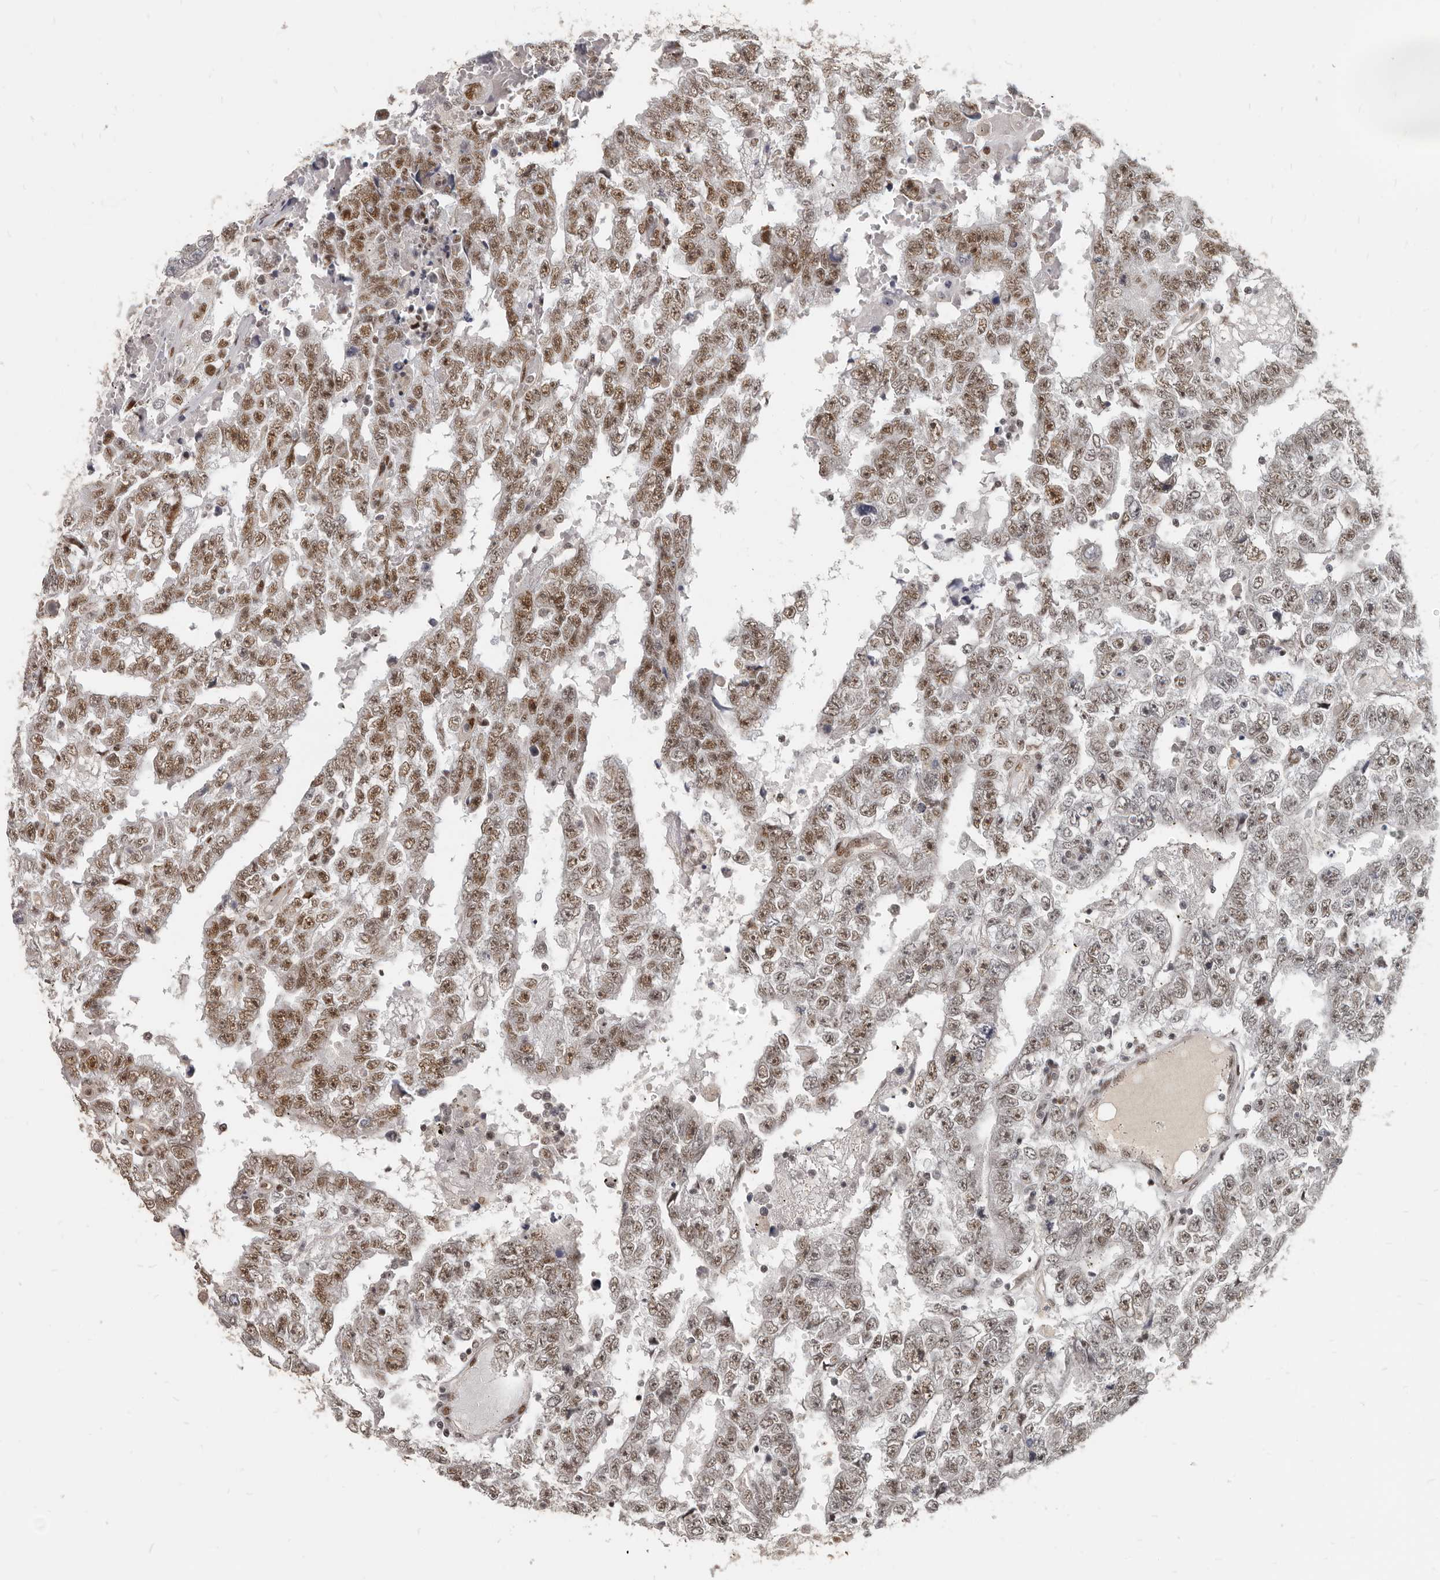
{"staining": {"intensity": "moderate", "quantity": ">75%", "location": "nuclear"}, "tissue": "testis cancer", "cell_type": "Tumor cells", "image_type": "cancer", "snomed": [{"axis": "morphology", "description": "Carcinoma, Embryonal, NOS"}, {"axis": "topography", "description": "Testis"}], "caption": "Brown immunohistochemical staining in embryonal carcinoma (testis) shows moderate nuclear expression in about >75% of tumor cells.", "gene": "ATF5", "patient": {"sex": "male", "age": 25}}